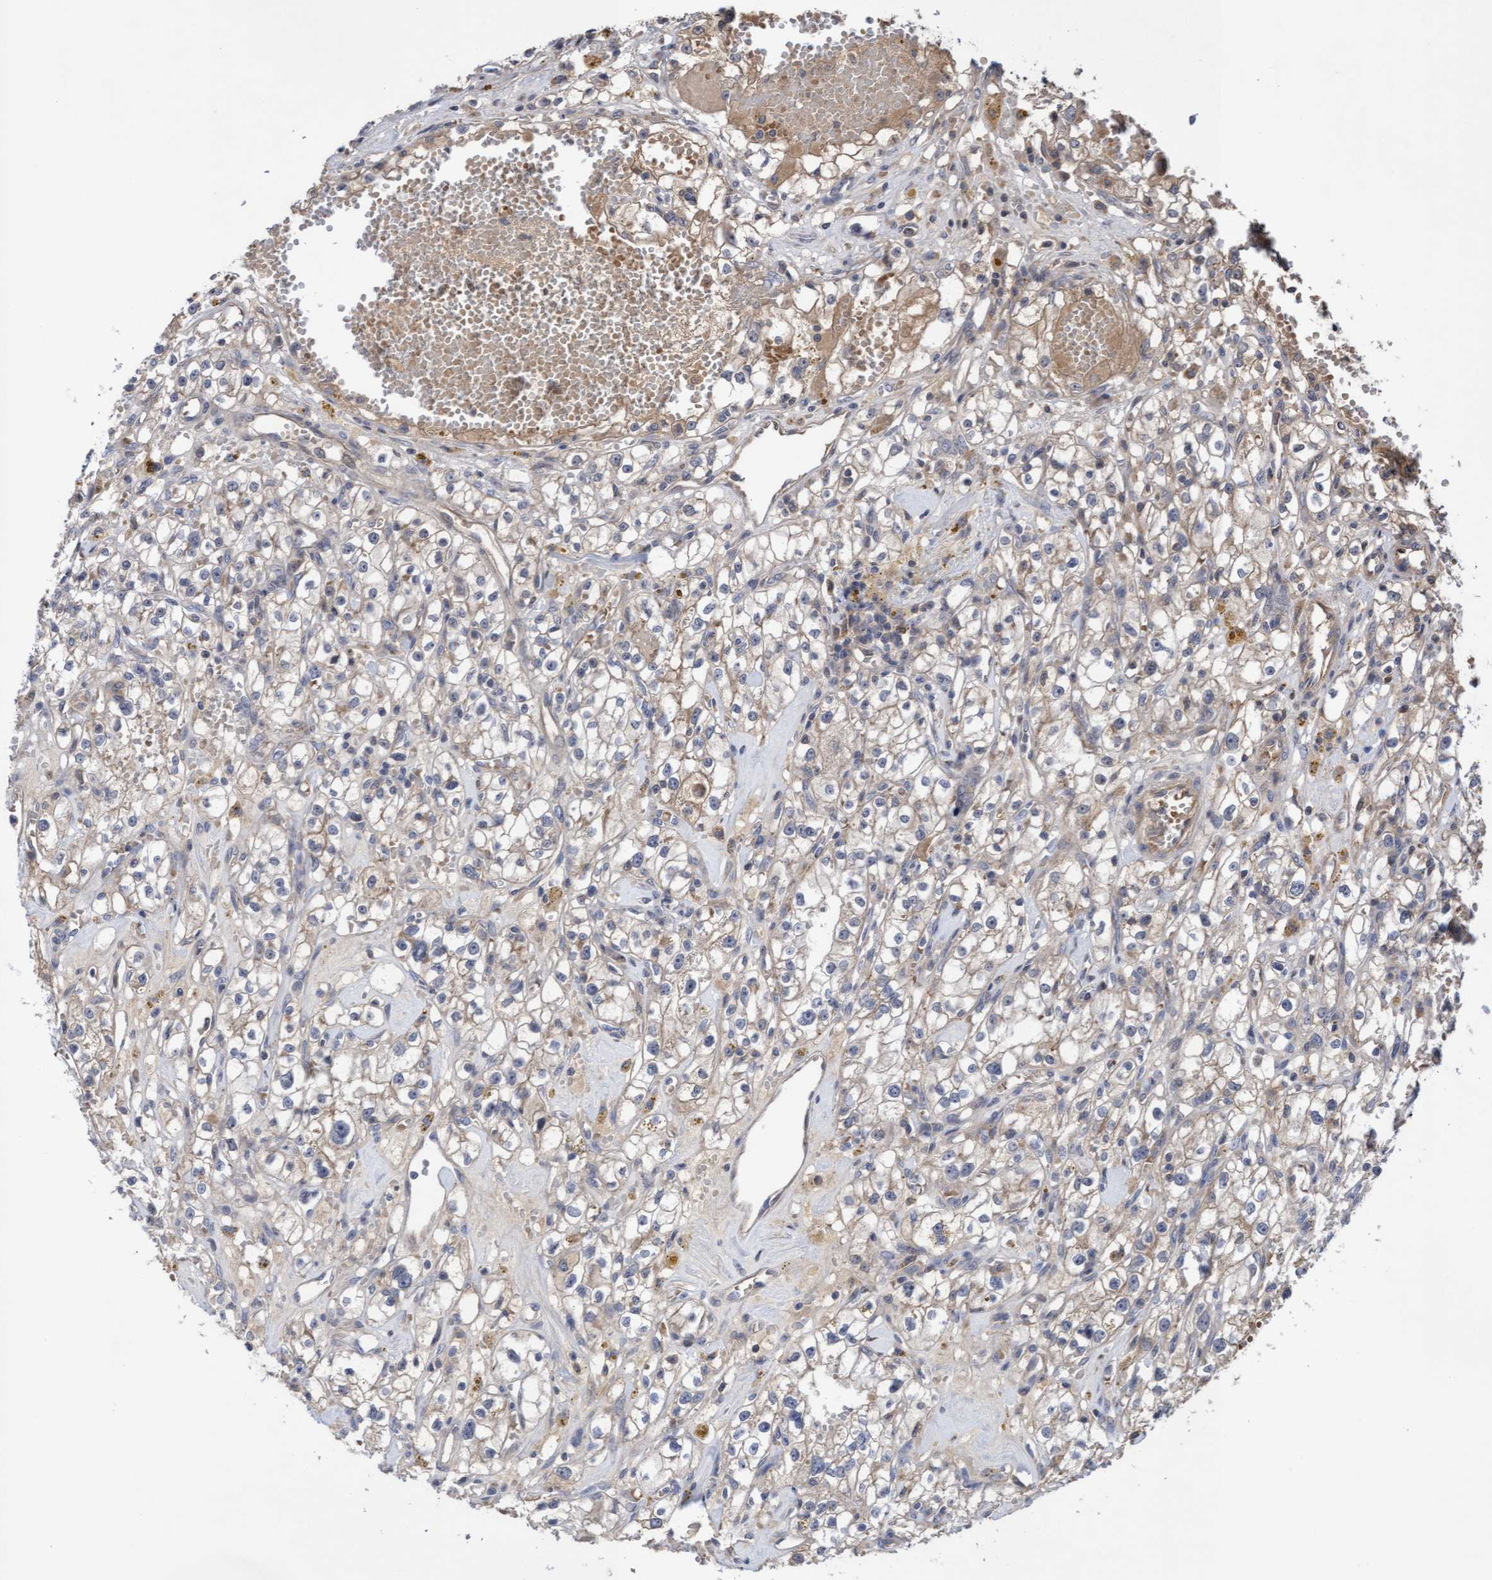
{"staining": {"intensity": "weak", "quantity": "<25%", "location": "cytoplasmic/membranous"}, "tissue": "renal cancer", "cell_type": "Tumor cells", "image_type": "cancer", "snomed": [{"axis": "morphology", "description": "Adenocarcinoma, NOS"}, {"axis": "topography", "description": "Kidney"}], "caption": "Tumor cells show no significant staining in renal cancer.", "gene": "COBL", "patient": {"sex": "male", "age": 56}}